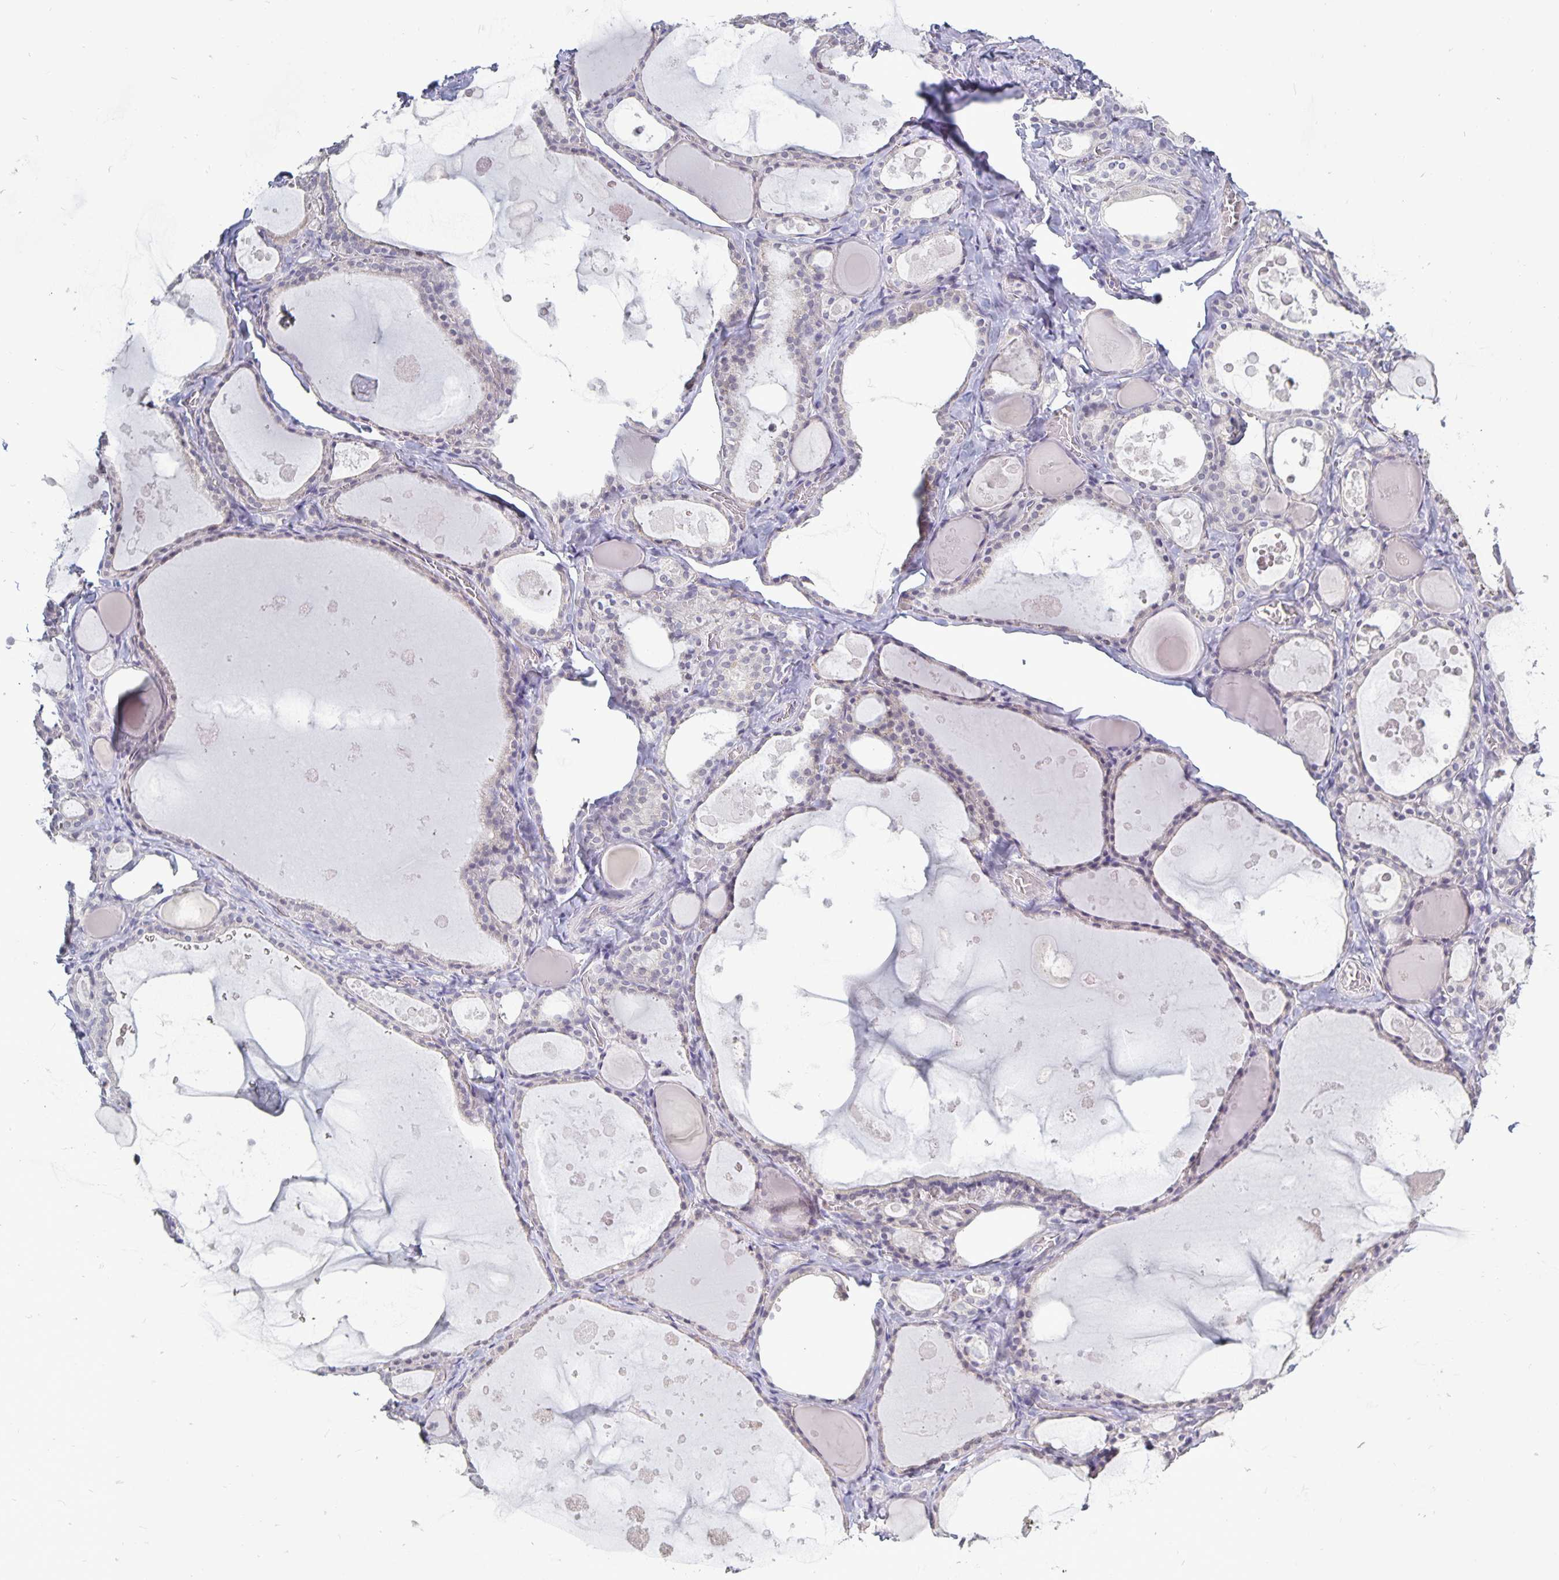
{"staining": {"intensity": "negative", "quantity": "none", "location": "none"}, "tissue": "thyroid gland", "cell_type": "Glandular cells", "image_type": "normal", "snomed": [{"axis": "morphology", "description": "Normal tissue, NOS"}, {"axis": "topography", "description": "Thyroid gland"}], "caption": "Immunohistochemistry (IHC) micrograph of unremarkable thyroid gland: human thyroid gland stained with DAB (3,3'-diaminobenzidine) reveals no significant protein staining in glandular cells. (DAB (3,3'-diaminobenzidine) IHC, high magnification).", "gene": "PLCB3", "patient": {"sex": "male", "age": 56}}